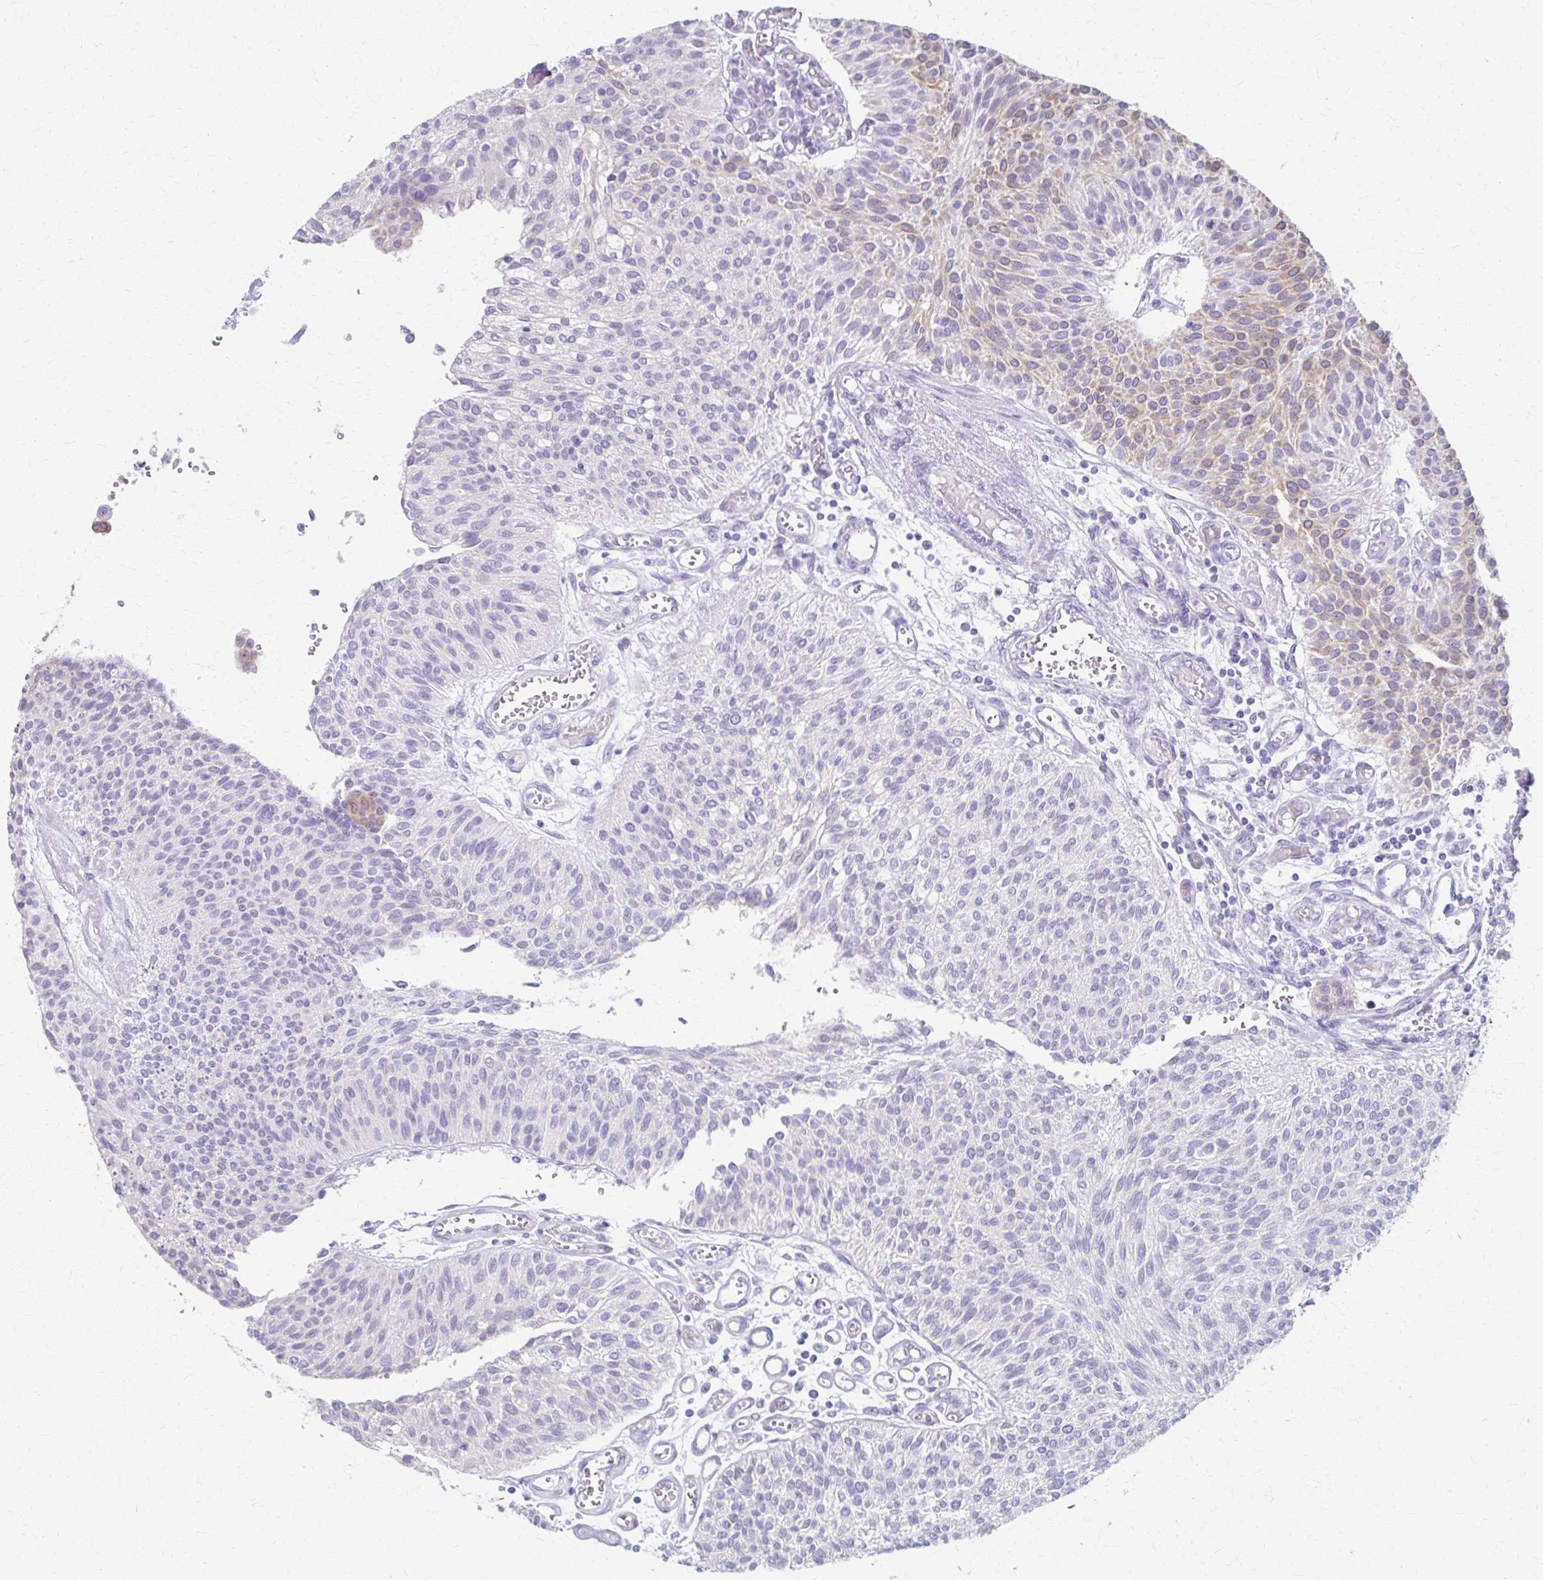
{"staining": {"intensity": "weak", "quantity": "<25%", "location": "cytoplasmic/membranous"}, "tissue": "urothelial cancer", "cell_type": "Tumor cells", "image_type": "cancer", "snomed": [{"axis": "morphology", "description": "Urothelial carcinoma, NOS"}, {"axis": "topography", "description": "Urinary bladder"}], "caption": "An immunohistochemistry (IHC) micrograph of transitional cell carcinoma is shown. There is no staining in tumor cells of transitional cell carcinoma. (Stains: DAB immunohistochemistry with hematoxylin counter stain, Microscopy: brightfield microscopy at high magnification).", "gene": "CYB5A", "patient": {"sex": "male", "age": 55}}